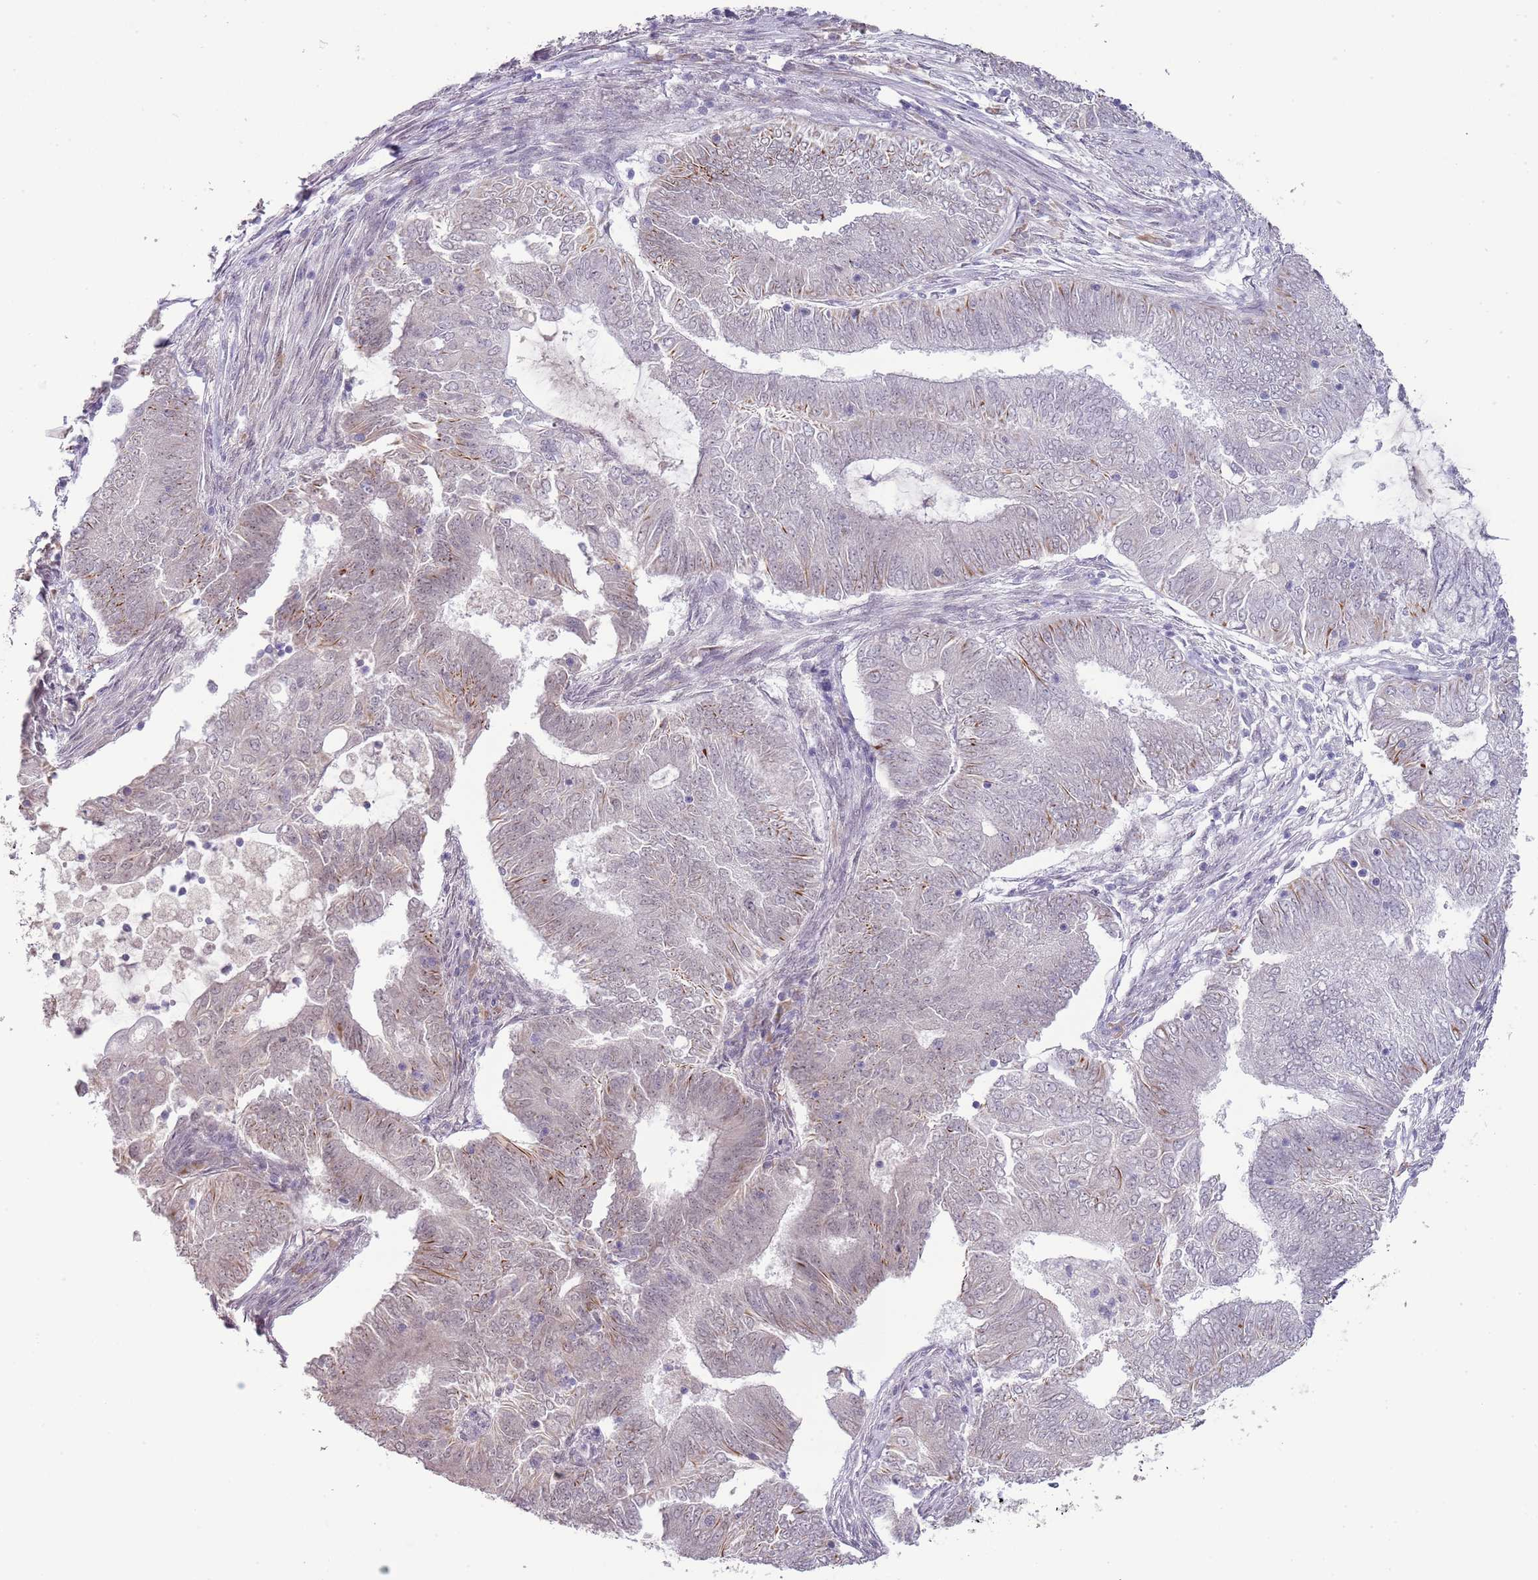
{"staining": {"intensity": "negative", "quantity": "none", "location": "none"}, "tissue": "endometrial cancer", "cell_type": "Tumor cells", "image_type": "cancer", "snomed": [{"axis": "morphology", "description": "Adenocarcinoma, NOS"}, {"axis": "topography", "description": "Endometrium"}], "caption": "IHC photomicrograph of endometrial adenocarcinoma stained for a protein (brown), which reveals no staining in tumor cells. (DAB (3,3'-diaminobenzidine) IHC visualized using brightfield microscopy, high magnification).", "gene": "NBPF3", "patient": {"sex": "female", "age": 62}}